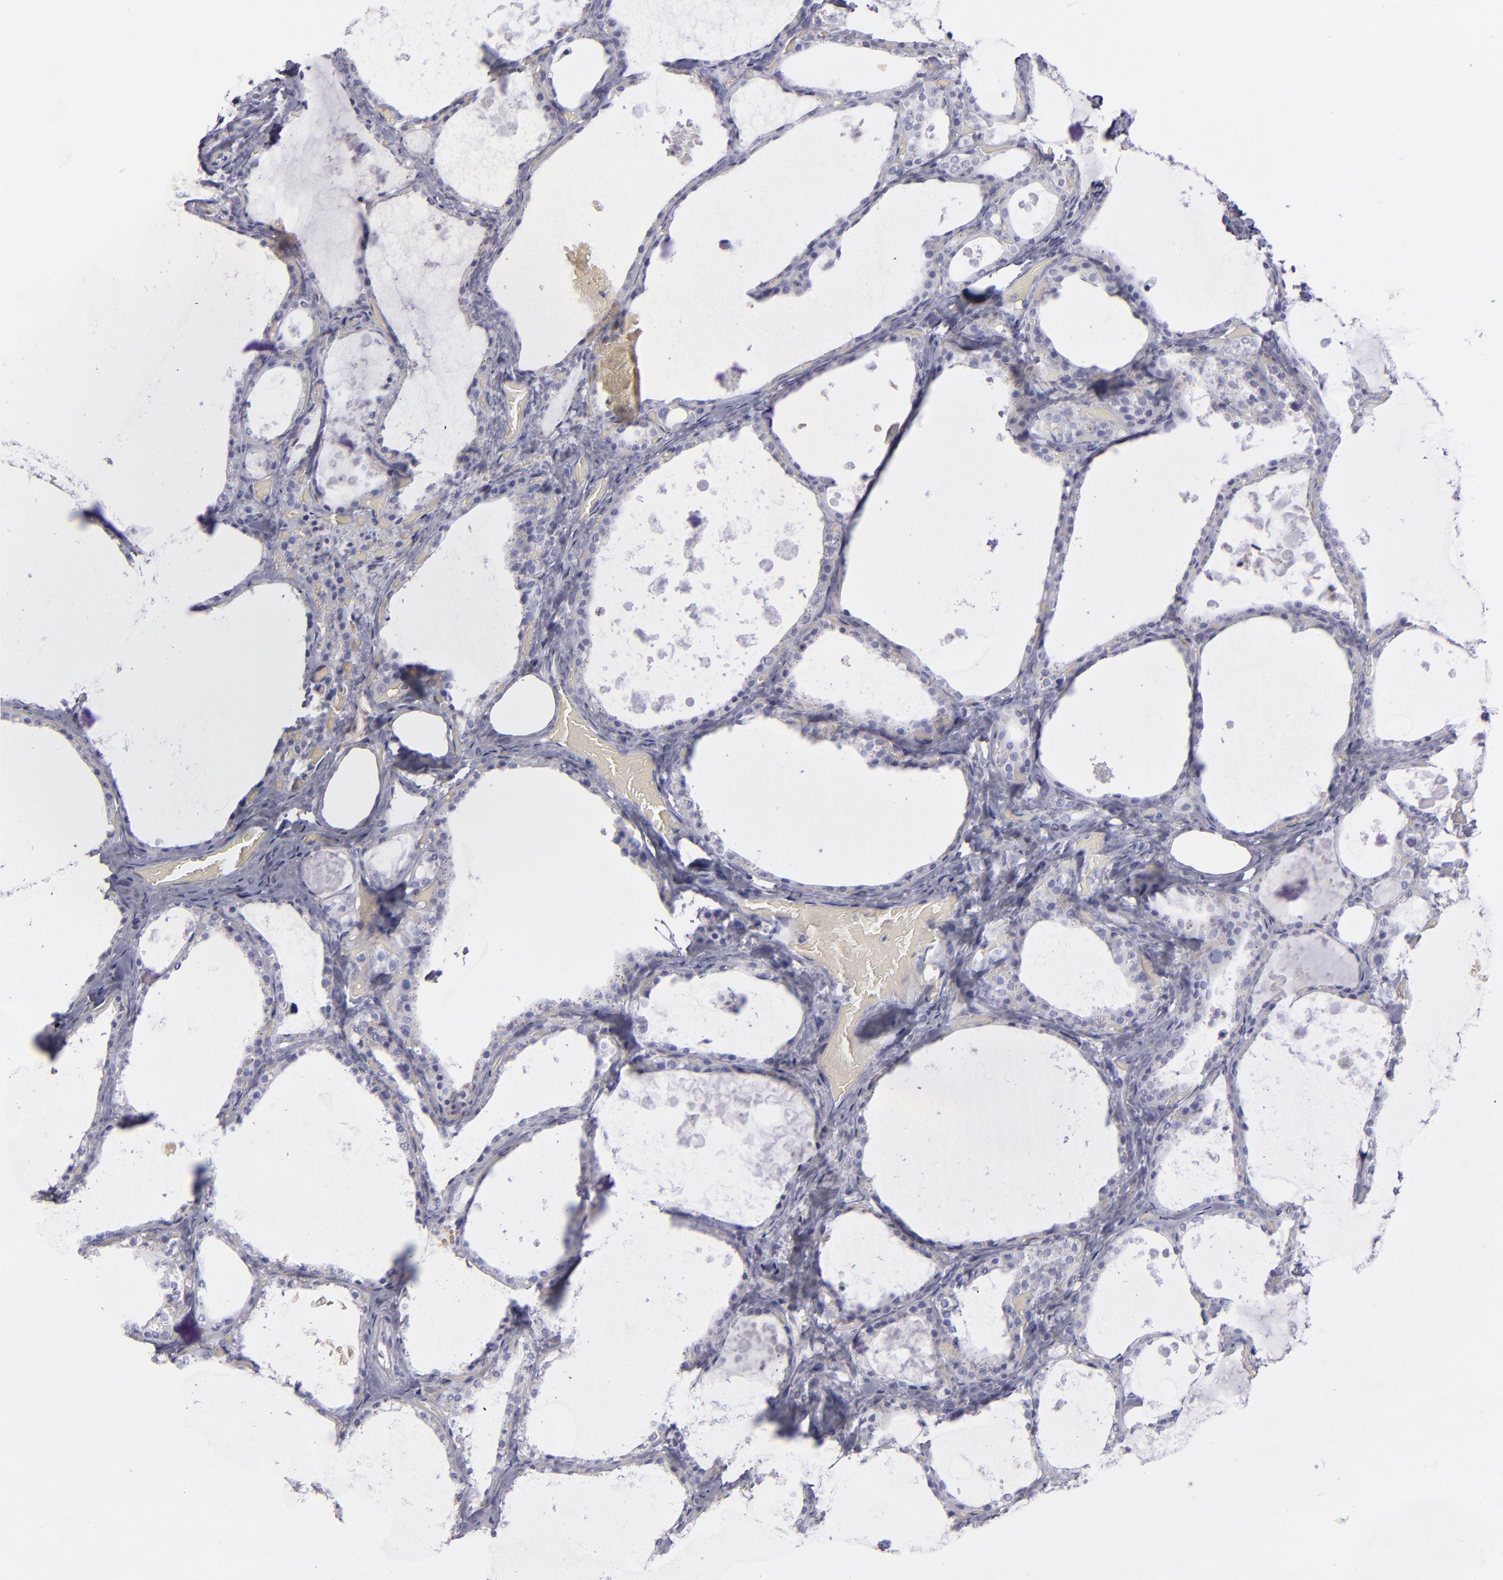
{"staining": {"intensity": "negative", "quantity": "none", "location": "none"}, "tissue": "thyroid gland", "cell_type": "Glandular cells", "image_type": "normal", "snomed": [{"axis": "morphology", "description": "Normal tissue, NOS"}, {"axis": "topography", "description": "Thyroid gland"}], "caption": "High power microscopy image of an immunohistochemistry (IHC) image of unremarkable thyroid gland, revealing no significant expression in glandular cells.", "gene": "ANPEP", "patient": {"sex": "male", "age": 61}}